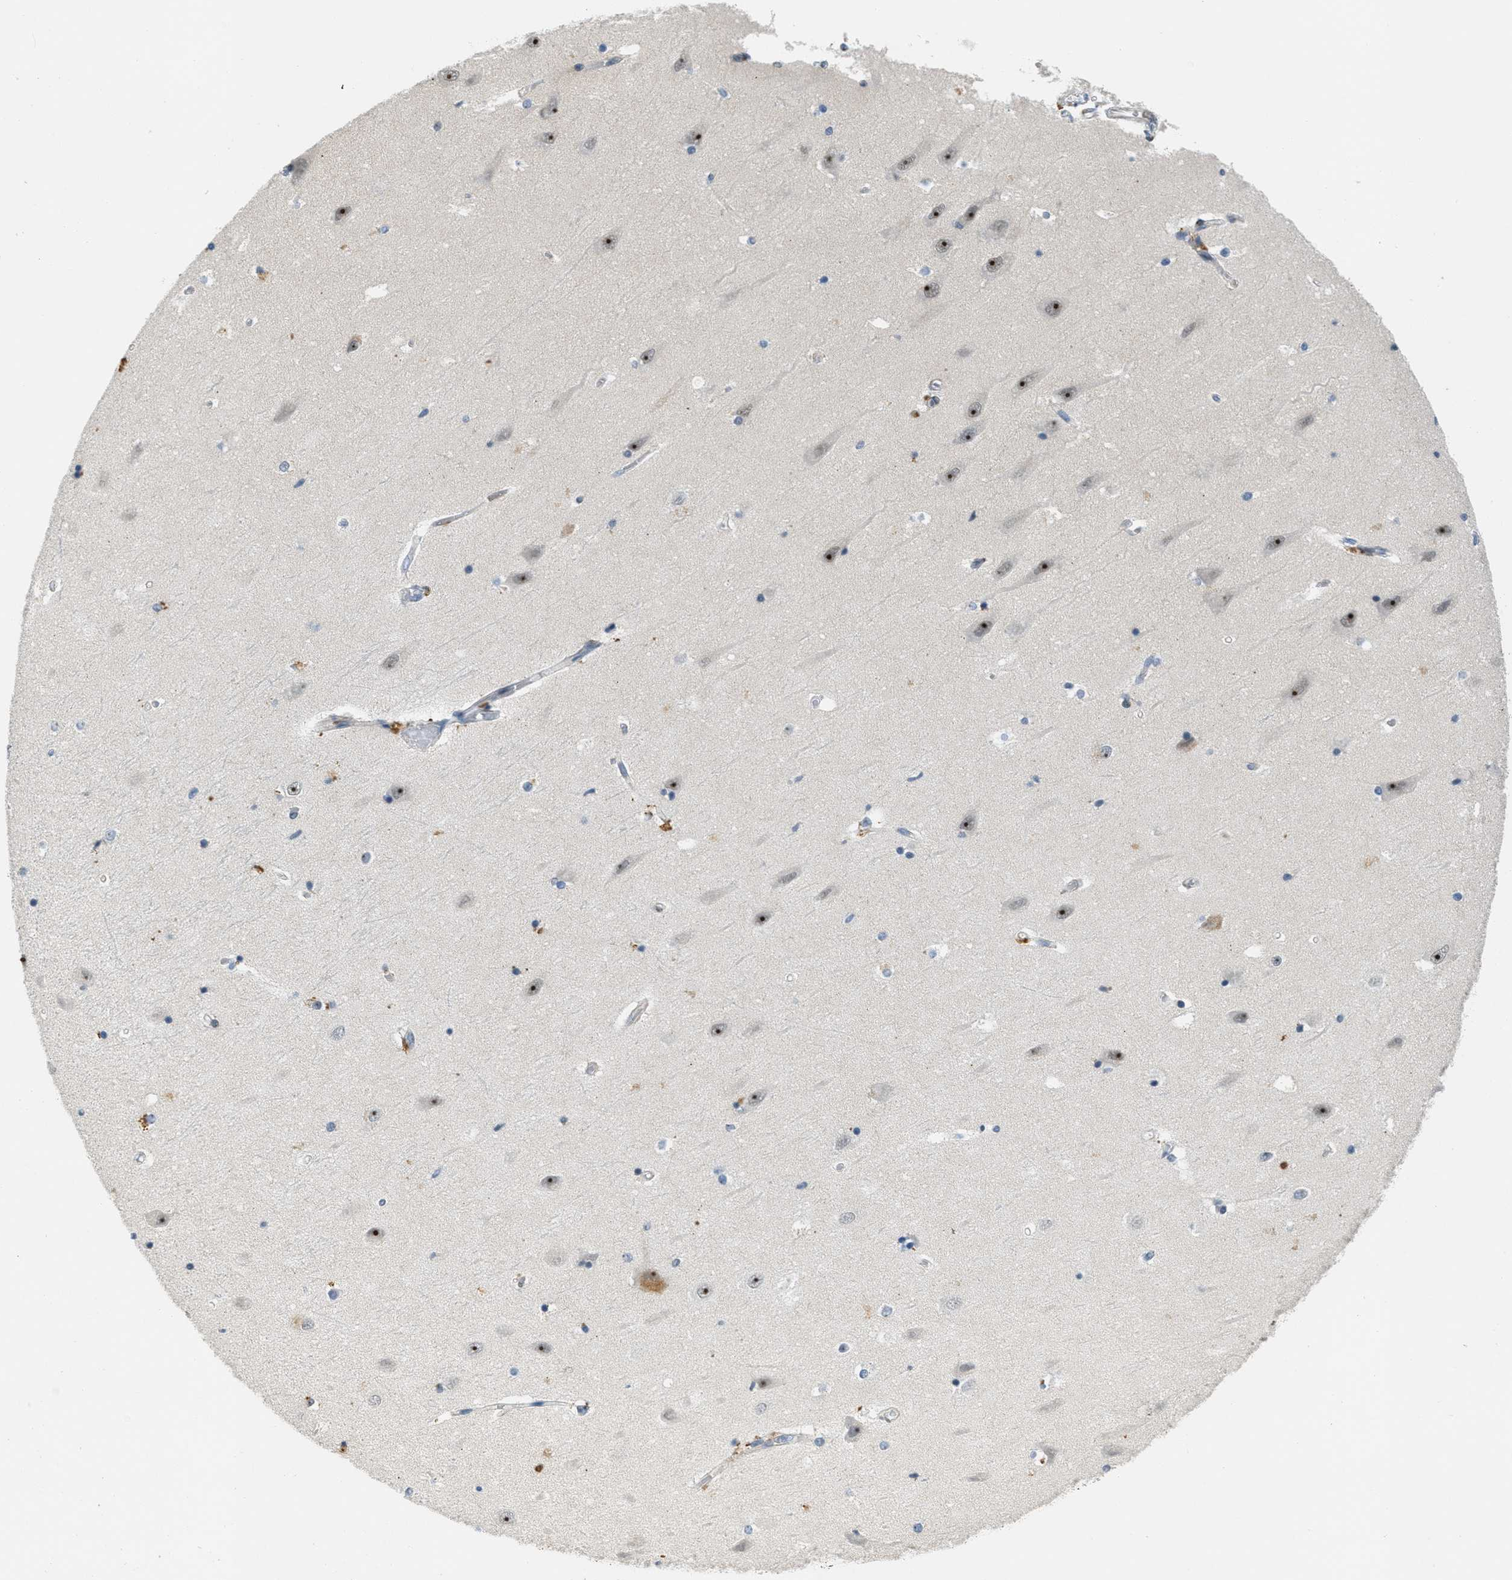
{"staining": {"intensity": "negative", "quantity": "none", "location": "none"}, "tissue": "hippocampus", "cell_type": "Glial cells", "image_type": "normal", "snomed": [{"axis": "morphology", "description": "Normal tissue, NOS"}, {"axis": "topography", "description": "Hippocampus"}], "caption": "The IHC histopathology image has no significant expression in glial cells of hippocampus. (DAB IHC with hematoxylin counter stain).", "gene": "DDX47", "patient": {"sex": "male", "age": 45}}